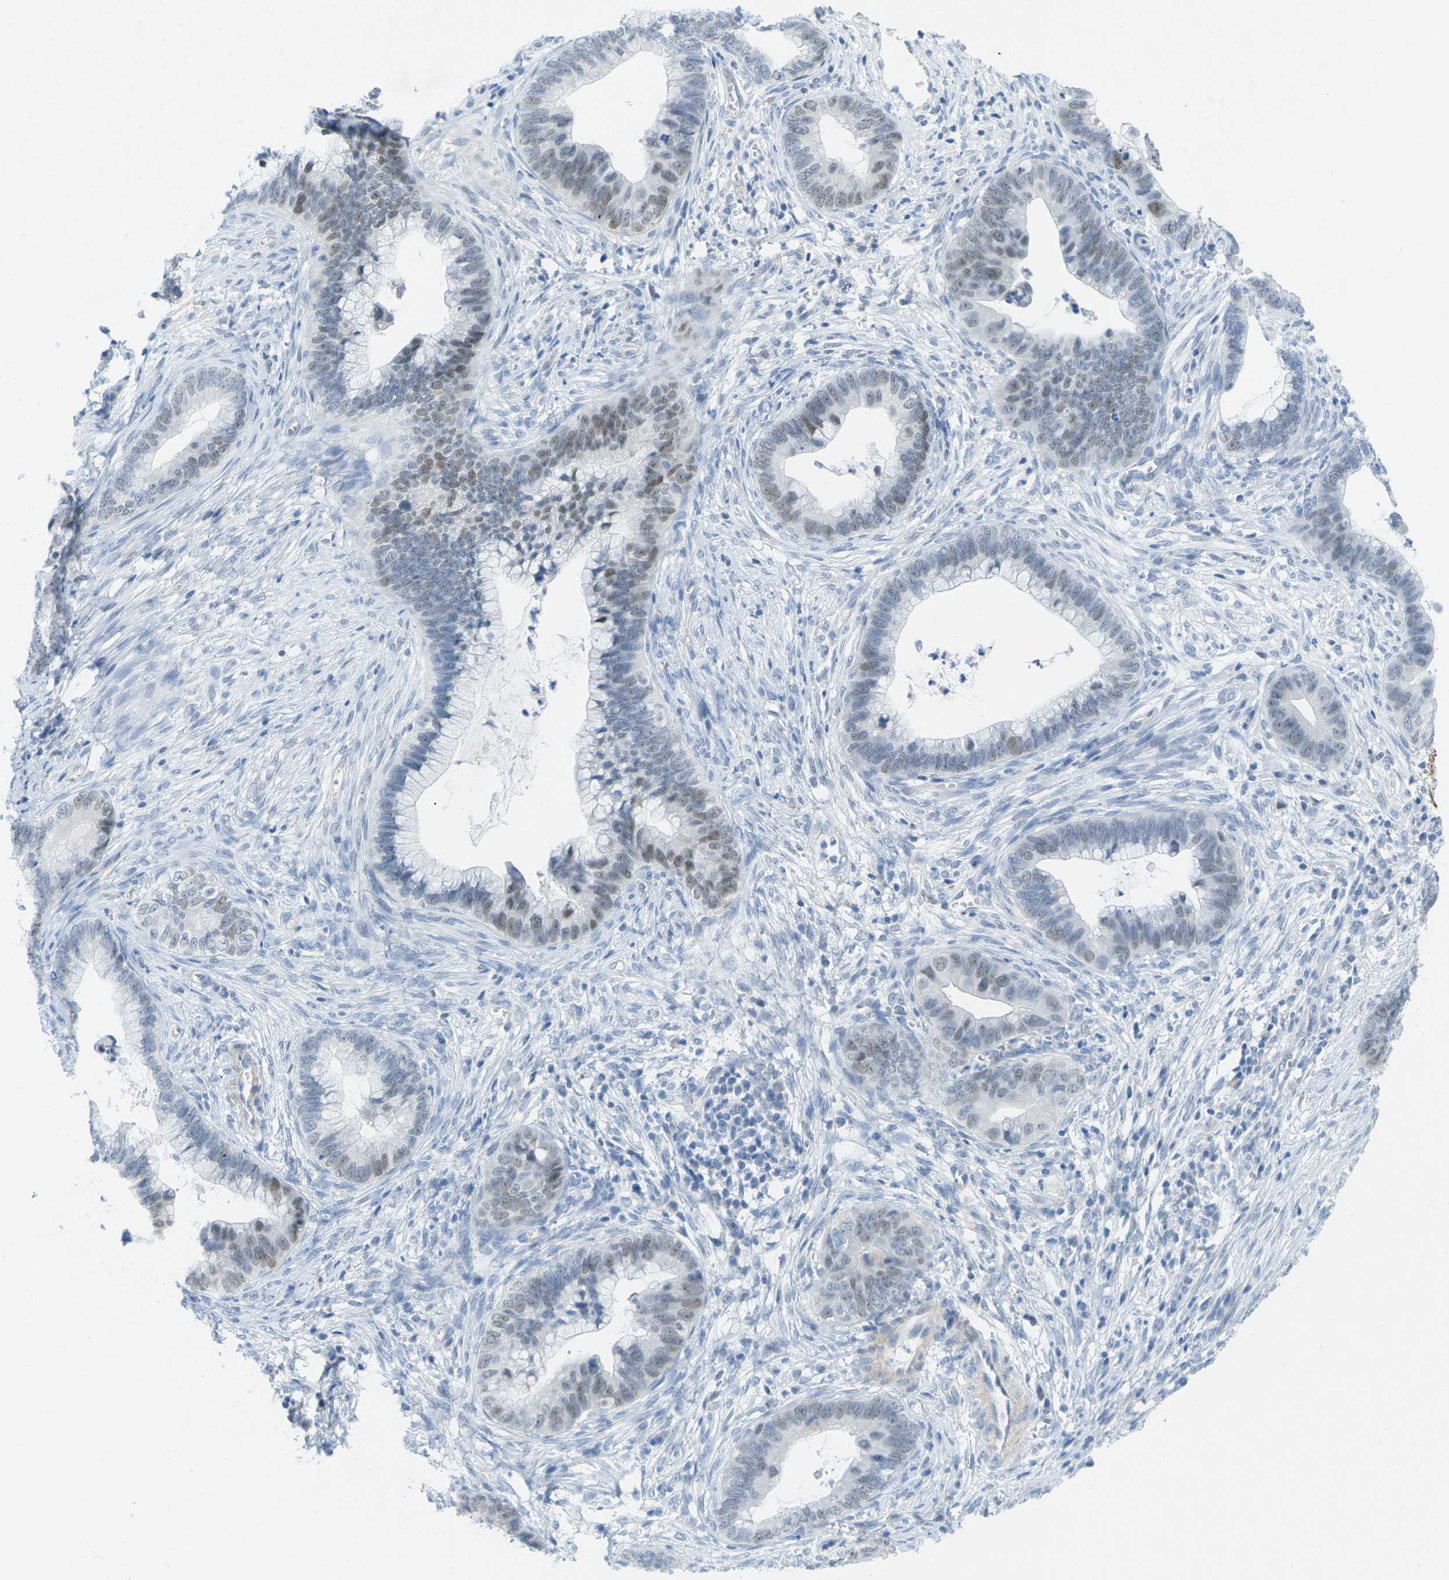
{"staining": {"intensity": "moderate", "quantity": "<25%", "location": "nuclear"}, "tissue": "cervical cancer", "cell_type": "Tumor cells", "image_type": "cancer", "snomed": [{"axis": "morphology", "description": "Adenocarcinoma, NOS"}, {"axis": "topography", "description": "Cervix"}], "caption": "A brown stain shows moderate nuclear staining of a protein in cervical cancer tumor cells.", "gene": "HLTF", "patient": {"sex": "female", "age": 44}}